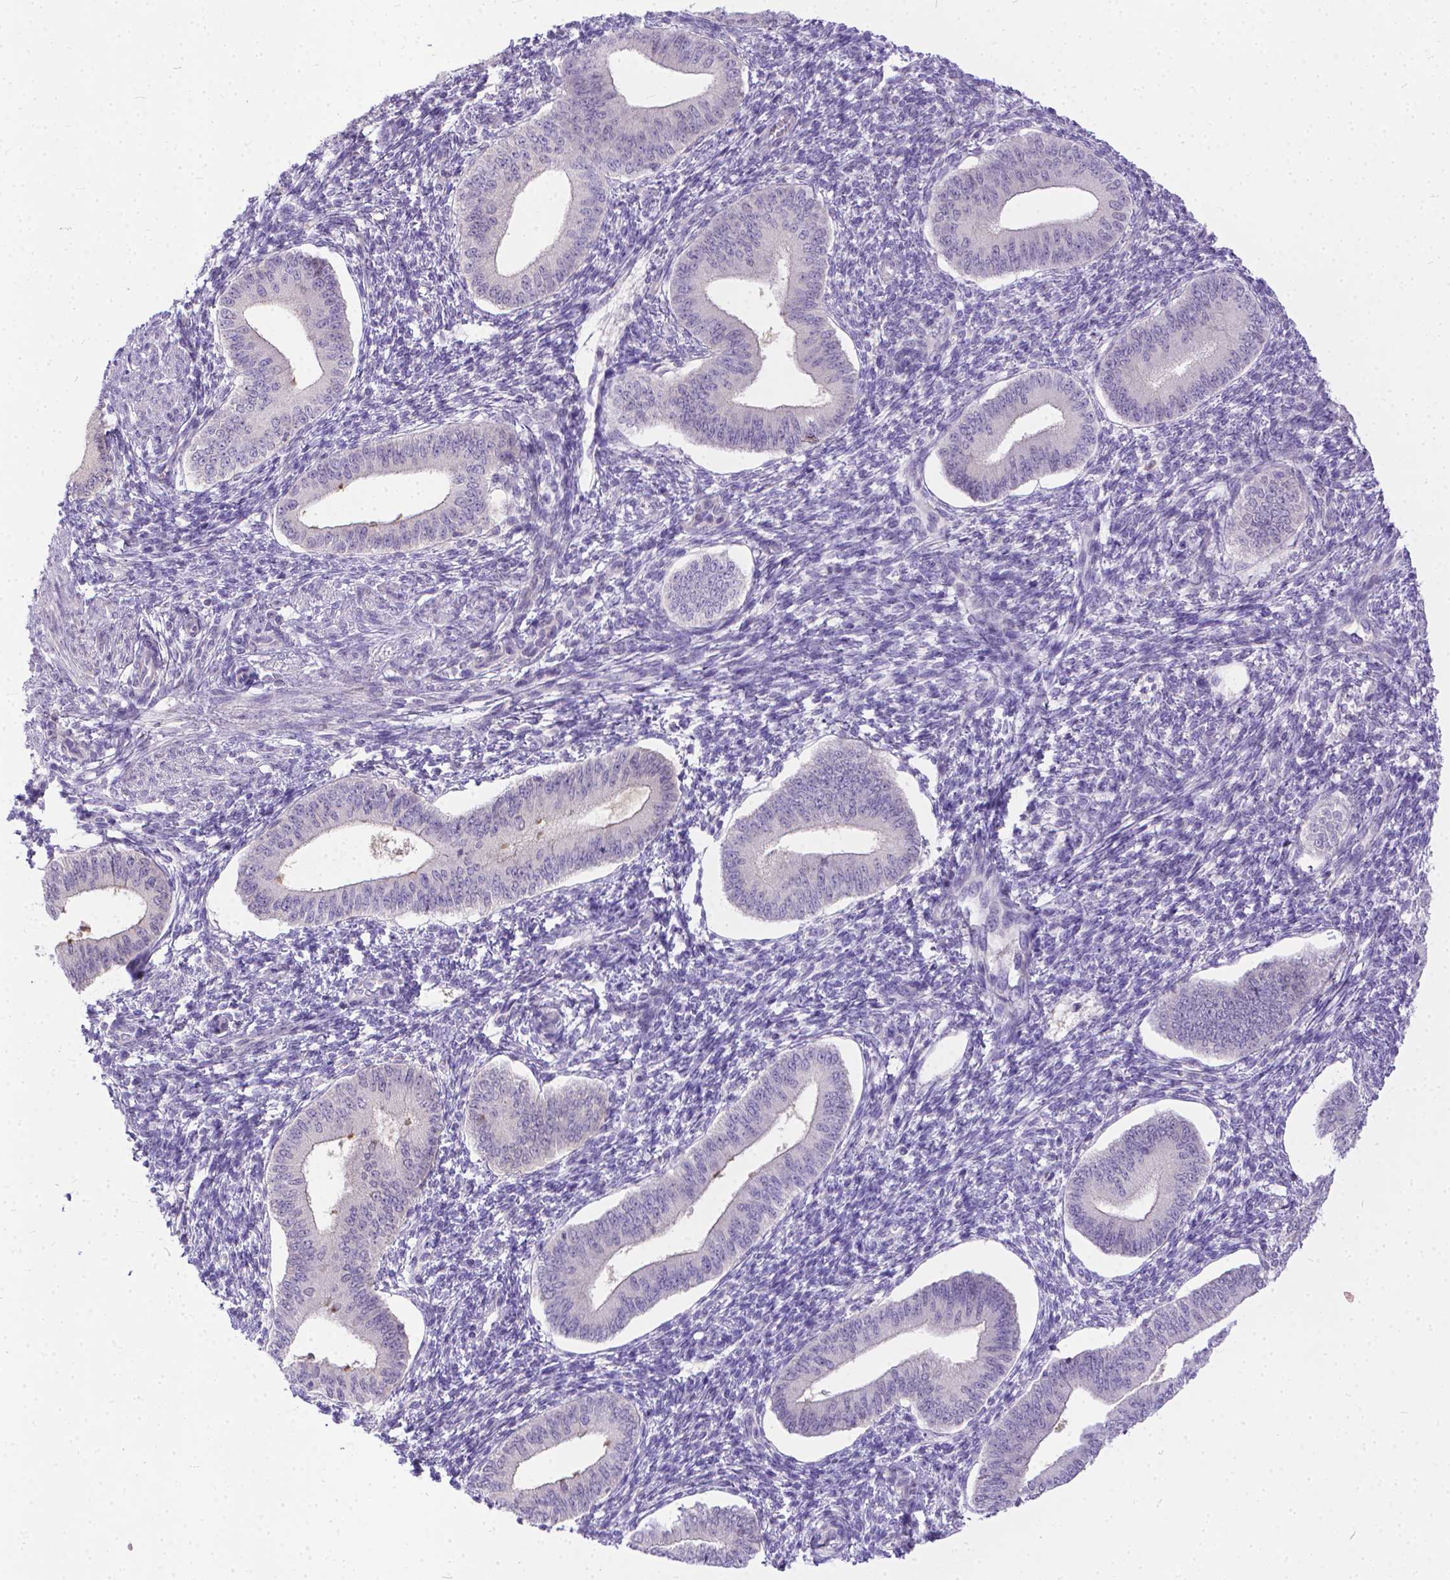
{"staining": {"intensity": "negative", "quantity": "none", "location": "none"}, "tissue": "endometrium", "cell_type": "Cells in endometrial stroma", "image_type": "normal", "snomed": [{"axis": "morphology", "description": "Normal tissue, NOS"}, {"axis": "topography", "description": "Endometrium"}], "caption": "Cells in endometrial stroma show no significant protein expression in benign endometrium.", "gene": "TTLL6", "patient": {"sex": "female", "age": 42}}